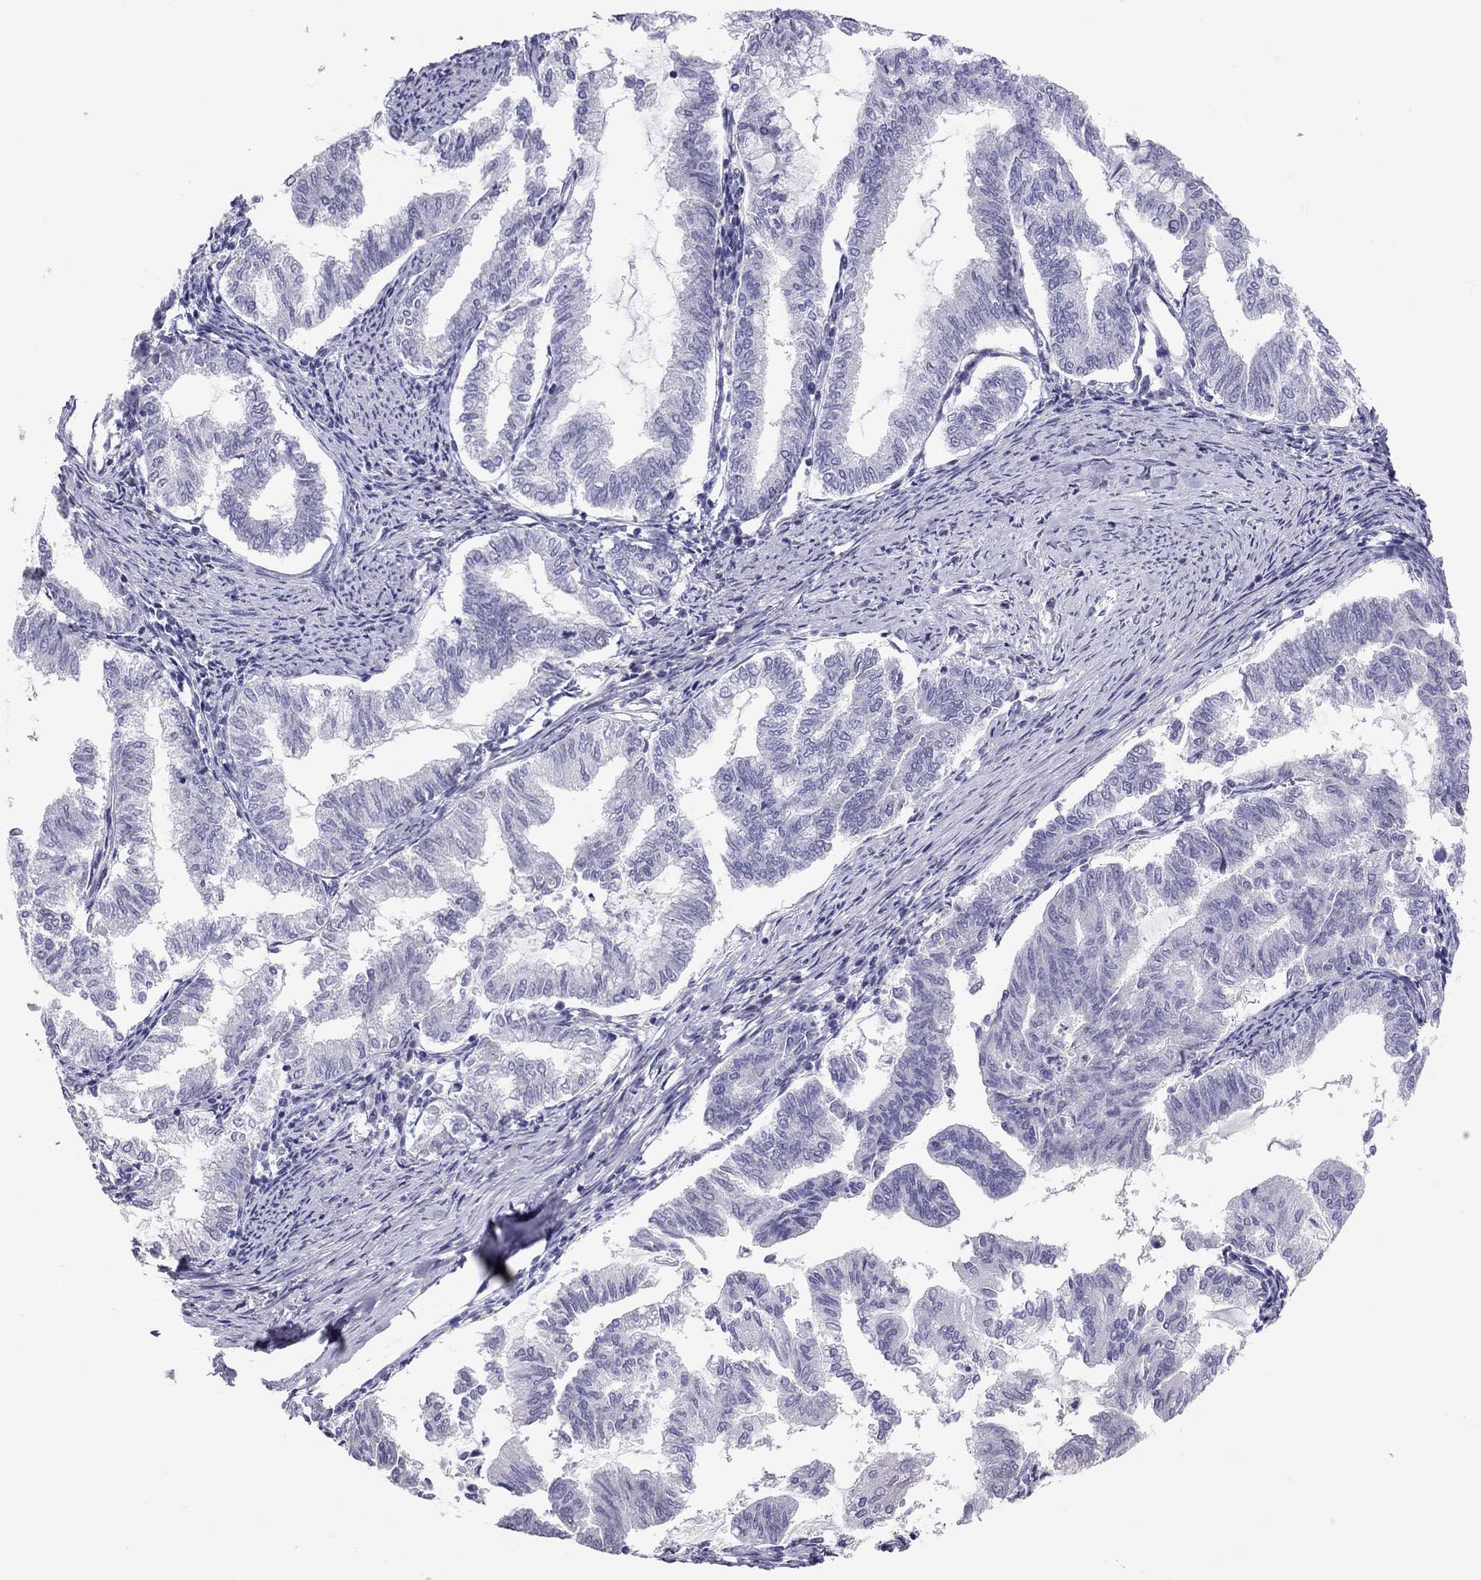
{"staining": {"intensity": "negative", "quantity": "none", "location": "none"}, "tissue": "endometrial cancer", "cell_type": "Tumor cells", "image_type": "cancer", "snomed": [{"axis": "morphology", "description": "Adenocarcinoma, NOS"}, {"axis": "topography", "description": "Endometrium"}], "caption": "Immunohistochemistry (IHC) image of neoplastic tissue: endometrial cancer stained with DAB (3,3'-diaminobenzidine) exhibits no significant protein staining in tumor cells.", "gene": "IL17REL", "patient": {"sex": "female", "age": 79}}